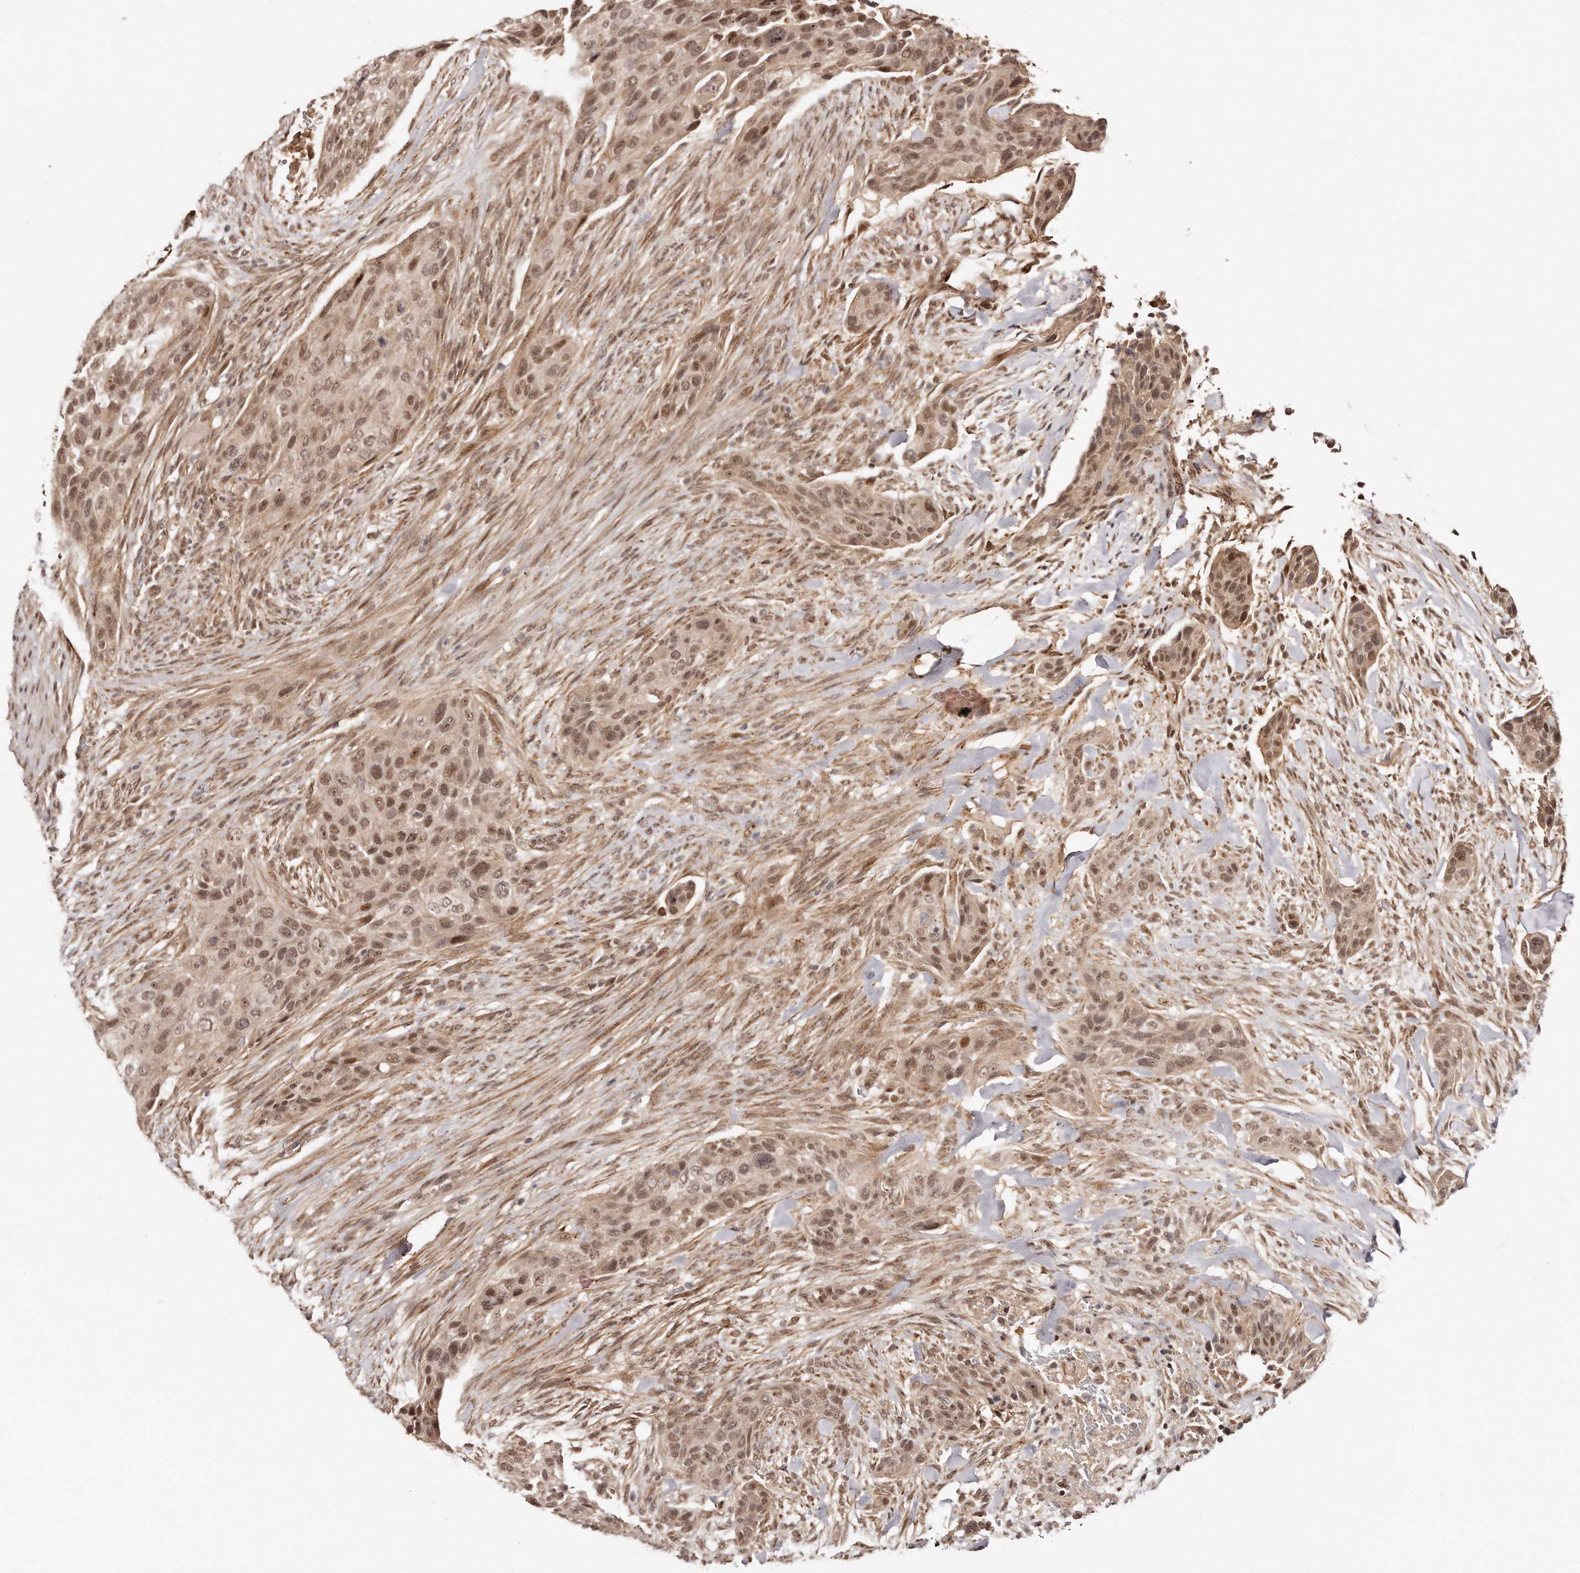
{"staining": {"intensity": "moderate", "quantity": ">75%", "location": "nuclear"}, "tissue": "urothelial cancer", "cell_type": "Tumor cells", "image_type": "cancer", "snomed": [{"axis": "morphology", "description": "Urothelial carcinoma, High grade"}, {"axis": "topography", "description": "Urinary bladder"}], "caption": "DAB immunohistochemical staining of human urothelial cancer demonstrates moderate nuclear protein staining in approximately >75% of tumor cells.", "gene": "SOX4", "patient": {"sex": "male", "age": 35}}